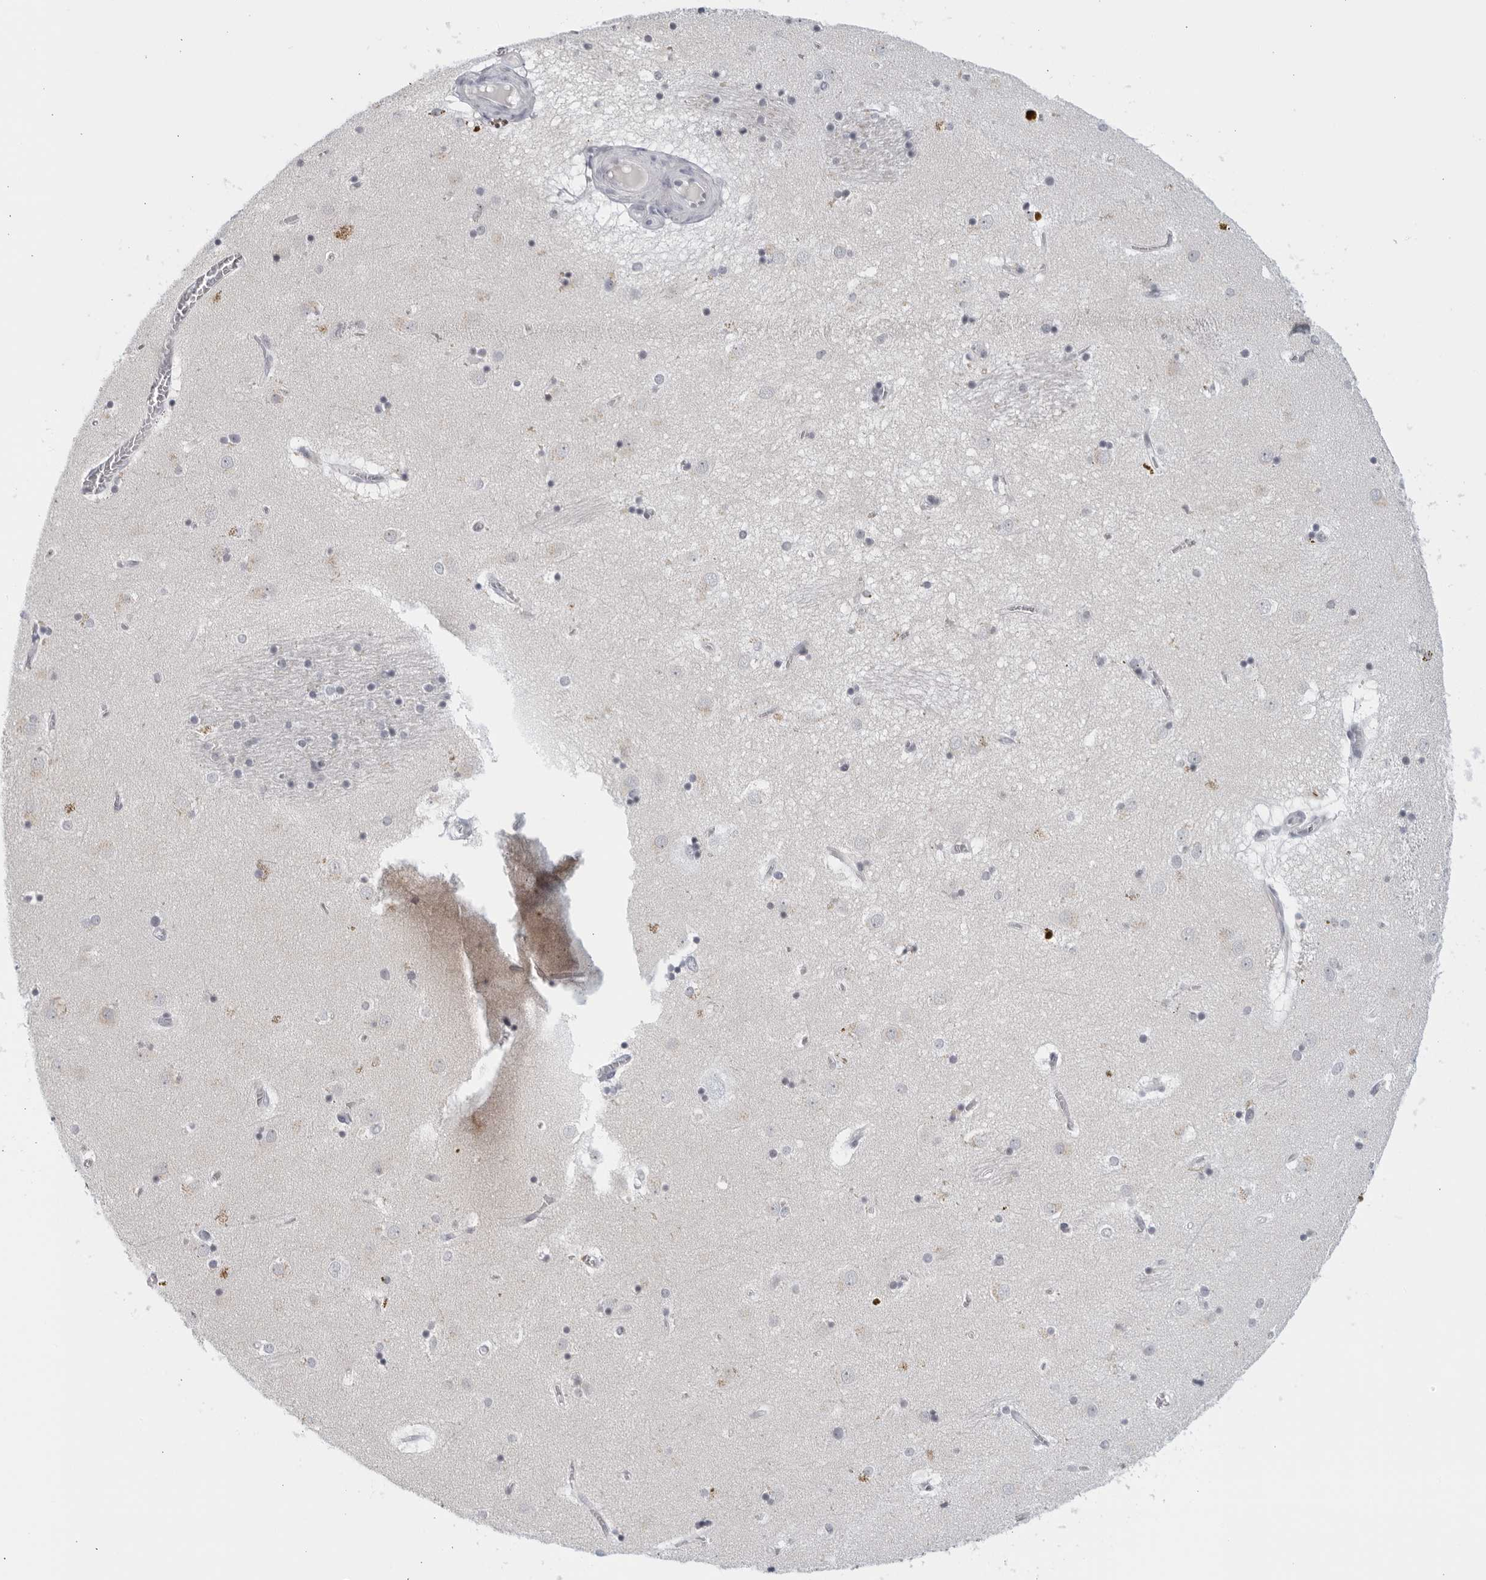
{"staining": {"intensity": "negative", "quantity": "none", "location": "none"}, "tissue": "caudate", "cell_type": "Glial cells", "image_type": "normal", "snomed": [{"axis": "morphology", "description": "Normal tissue, NOS"}, {"axis": "topography", "description": "Lateral ventricle wall"}], "caption": "Immunohistochemistry (IHC) of normal caudate exhibits no positivity in glial cells. (DAB immunohistochemistry, high magnification).", "gene": "MATN1", "patient": {"sex": "male", "age": 70}}